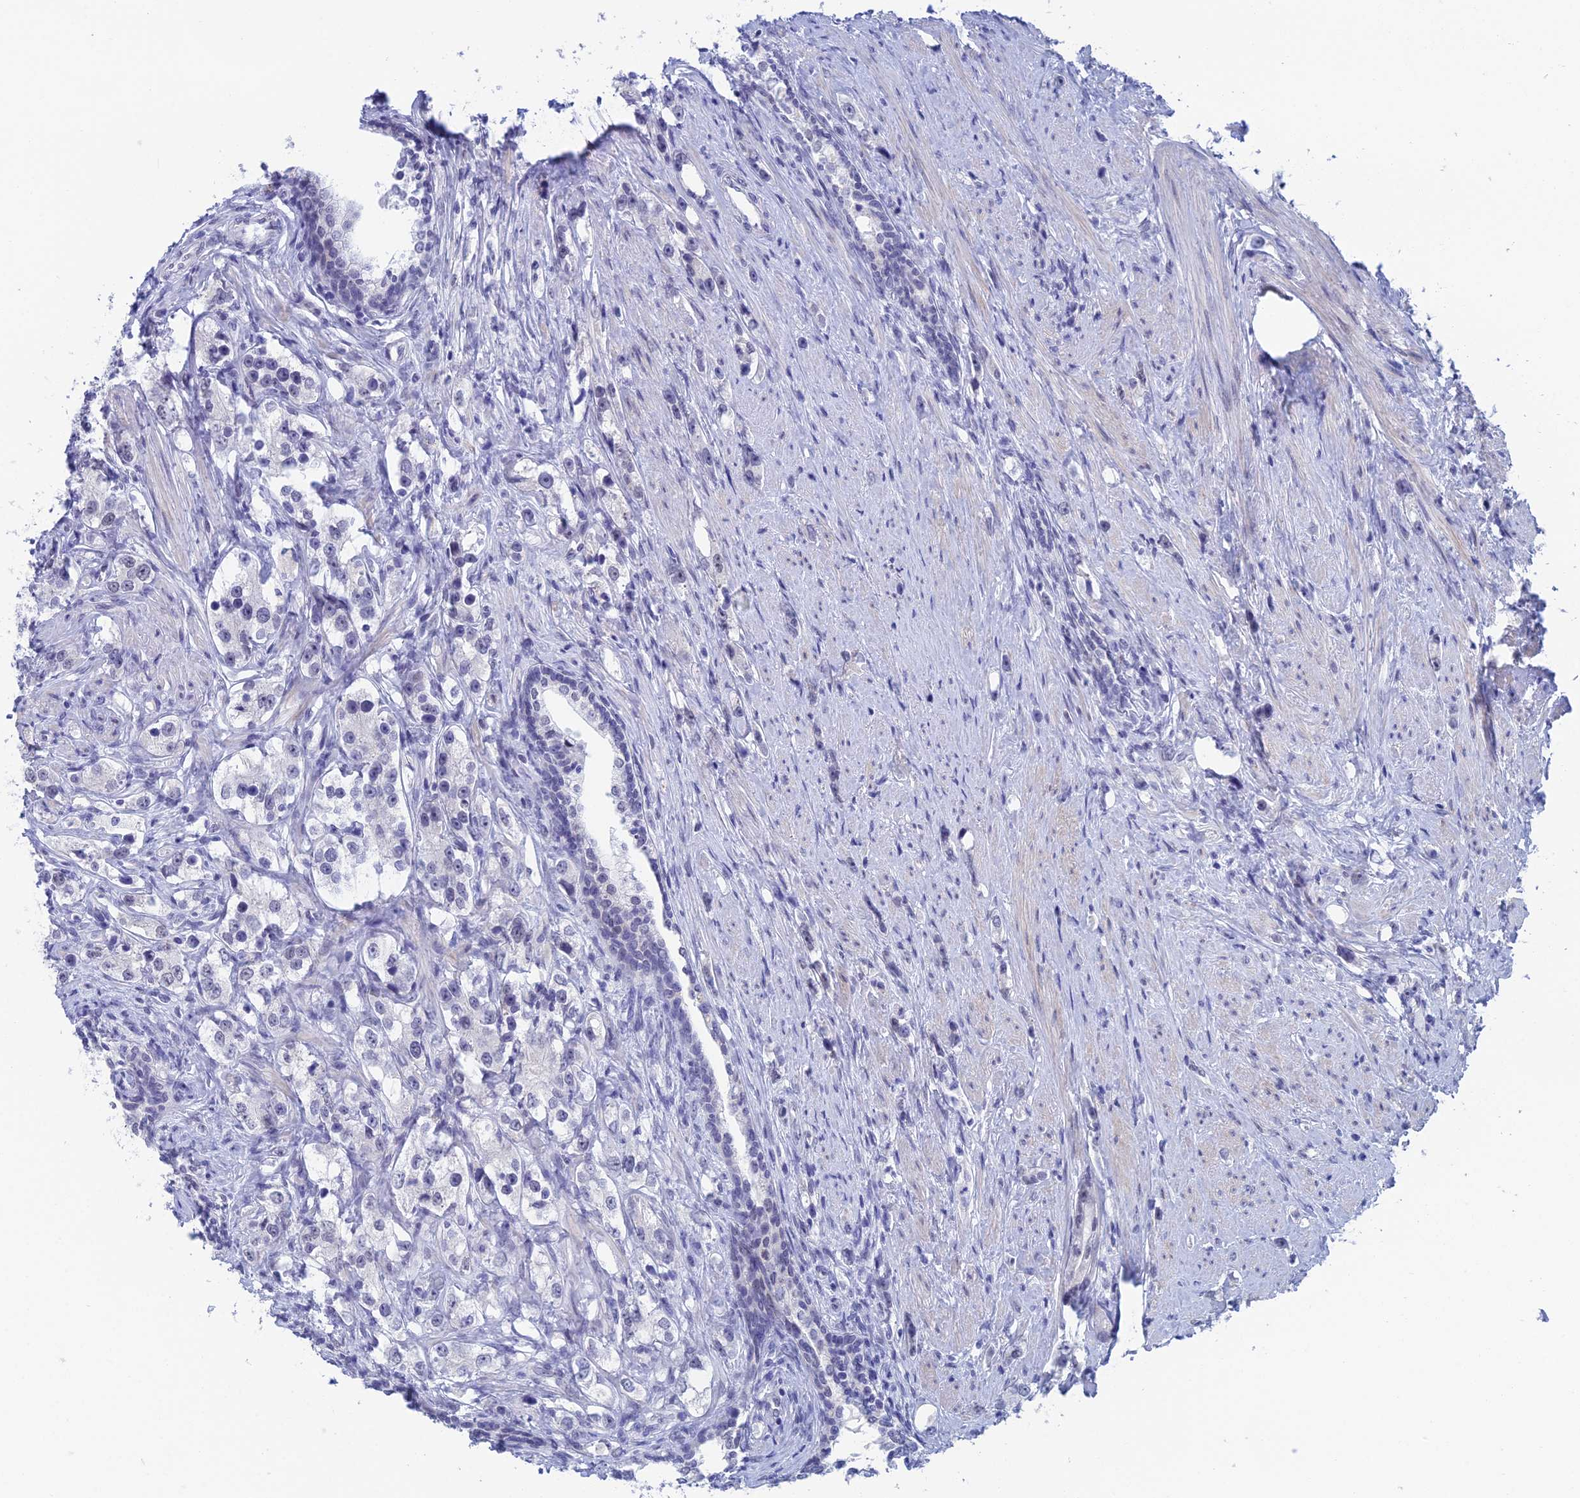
{"staining": {"intensity": "negative", "quantity": "none", "location": "none"}, "tissue": "prostate cancer", "cell_type": "Tumor cells", "image_type": "cancer", "snomed": [{"axis": "morphology", "description": "Adenocarcinoma, High grade"}, {"axis": "topography", "description": "Prostate"}], "caption": "Tumor cells are negative for brown protein staining in adenocarcinoma (high-grade) (prostate). (Brightfield microscopy of DAB immunohistochemistry at high magnification).", "gene": "NABP2", "patient": {"sex": "male", "age": 63}}